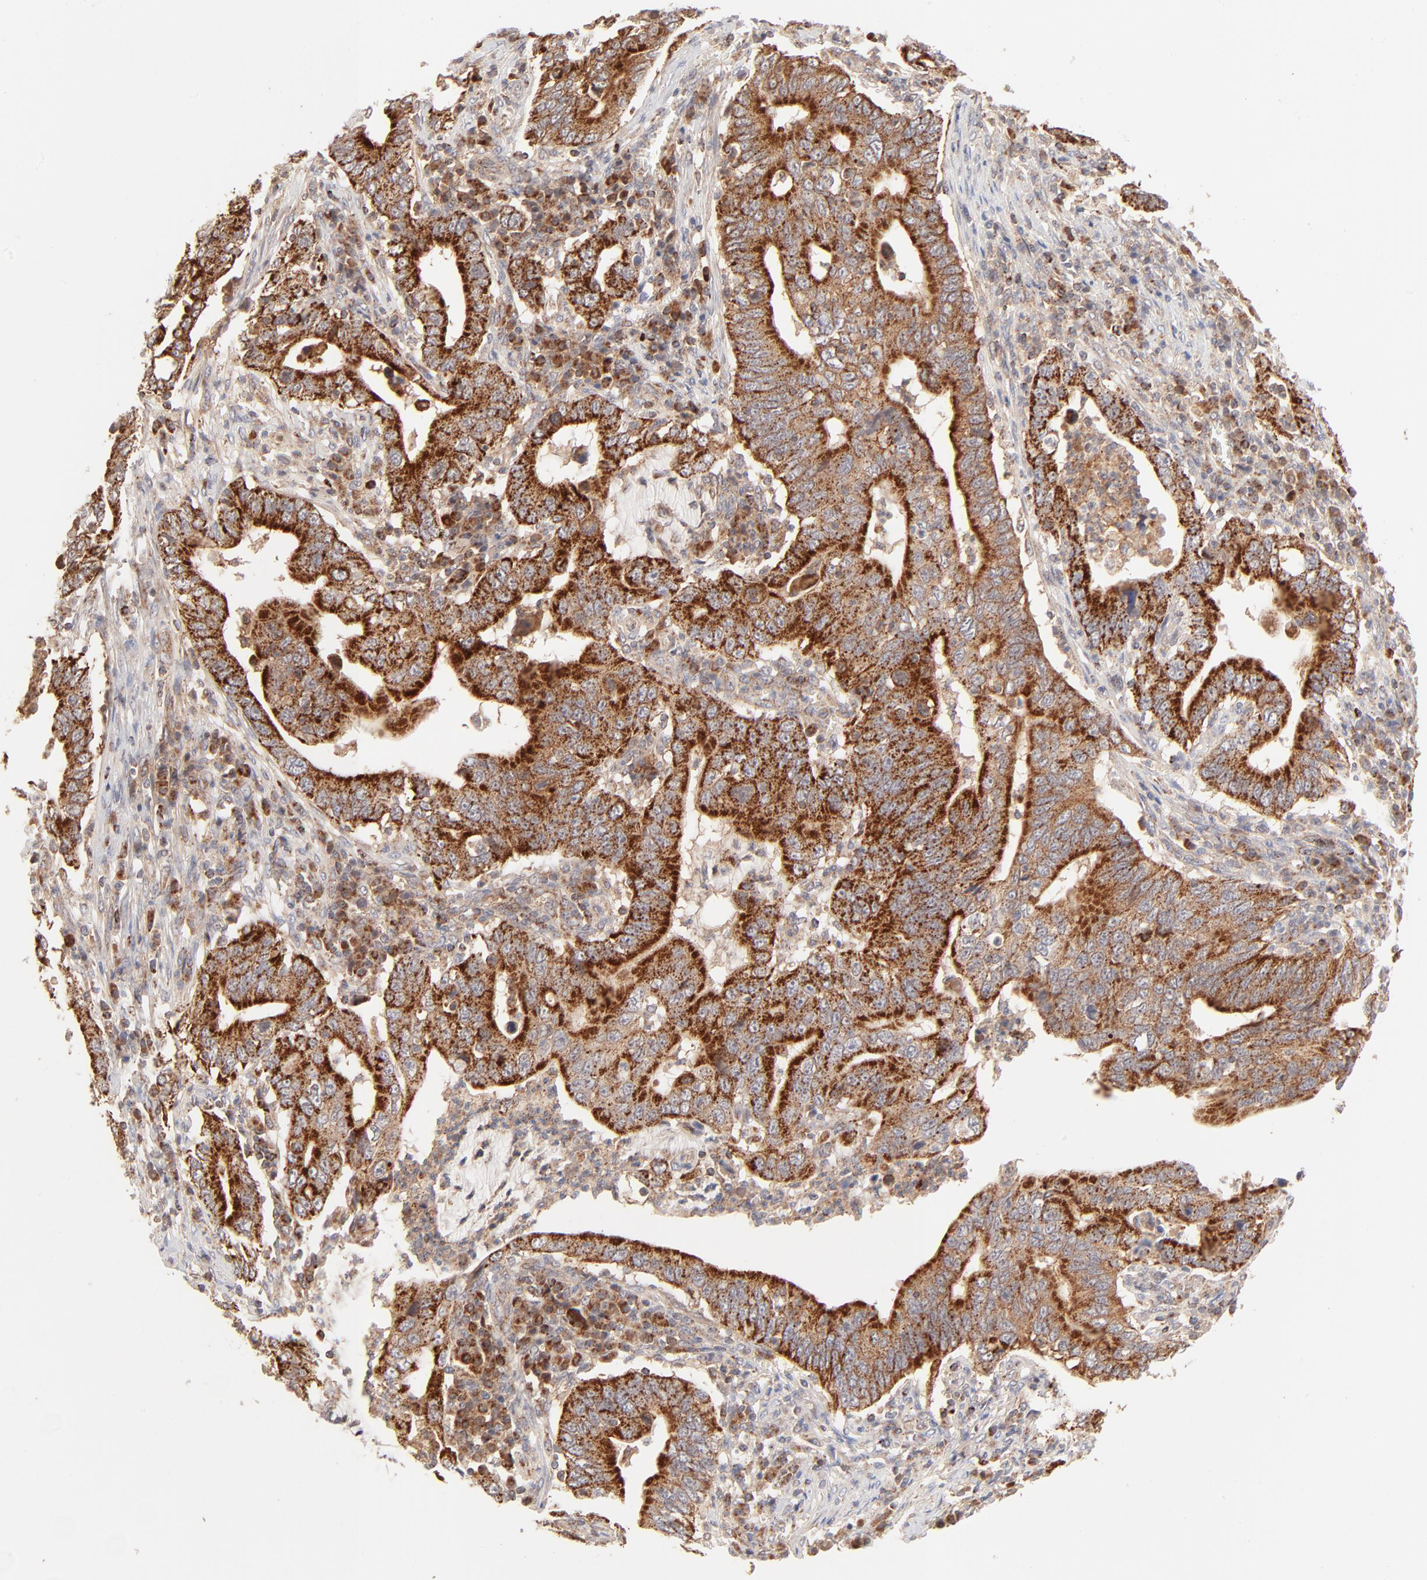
{"staining": {"intensity": "strong", "quantity": ">75%", "location": "cytoplasmic/membranous"}, "tissue": "stomach cancer", "cell_type": "Tumor cells", "image_type": "cancer", "snomed": [{"axis": "morphology", "description": "Adenocarcinoma, NOS"}, {"axis": "topography", "description": "Stomach, upper"}], "caption": "A brown stain shows strong cytoplasmic/membranous expression of a protein in stomach adenocarcinoma tumor cells. The protein of interest is shown in brown color, while the nuclei are stained blue.", "gene": "CSPG4", "patient": {"sex": "male", "age": 63}}